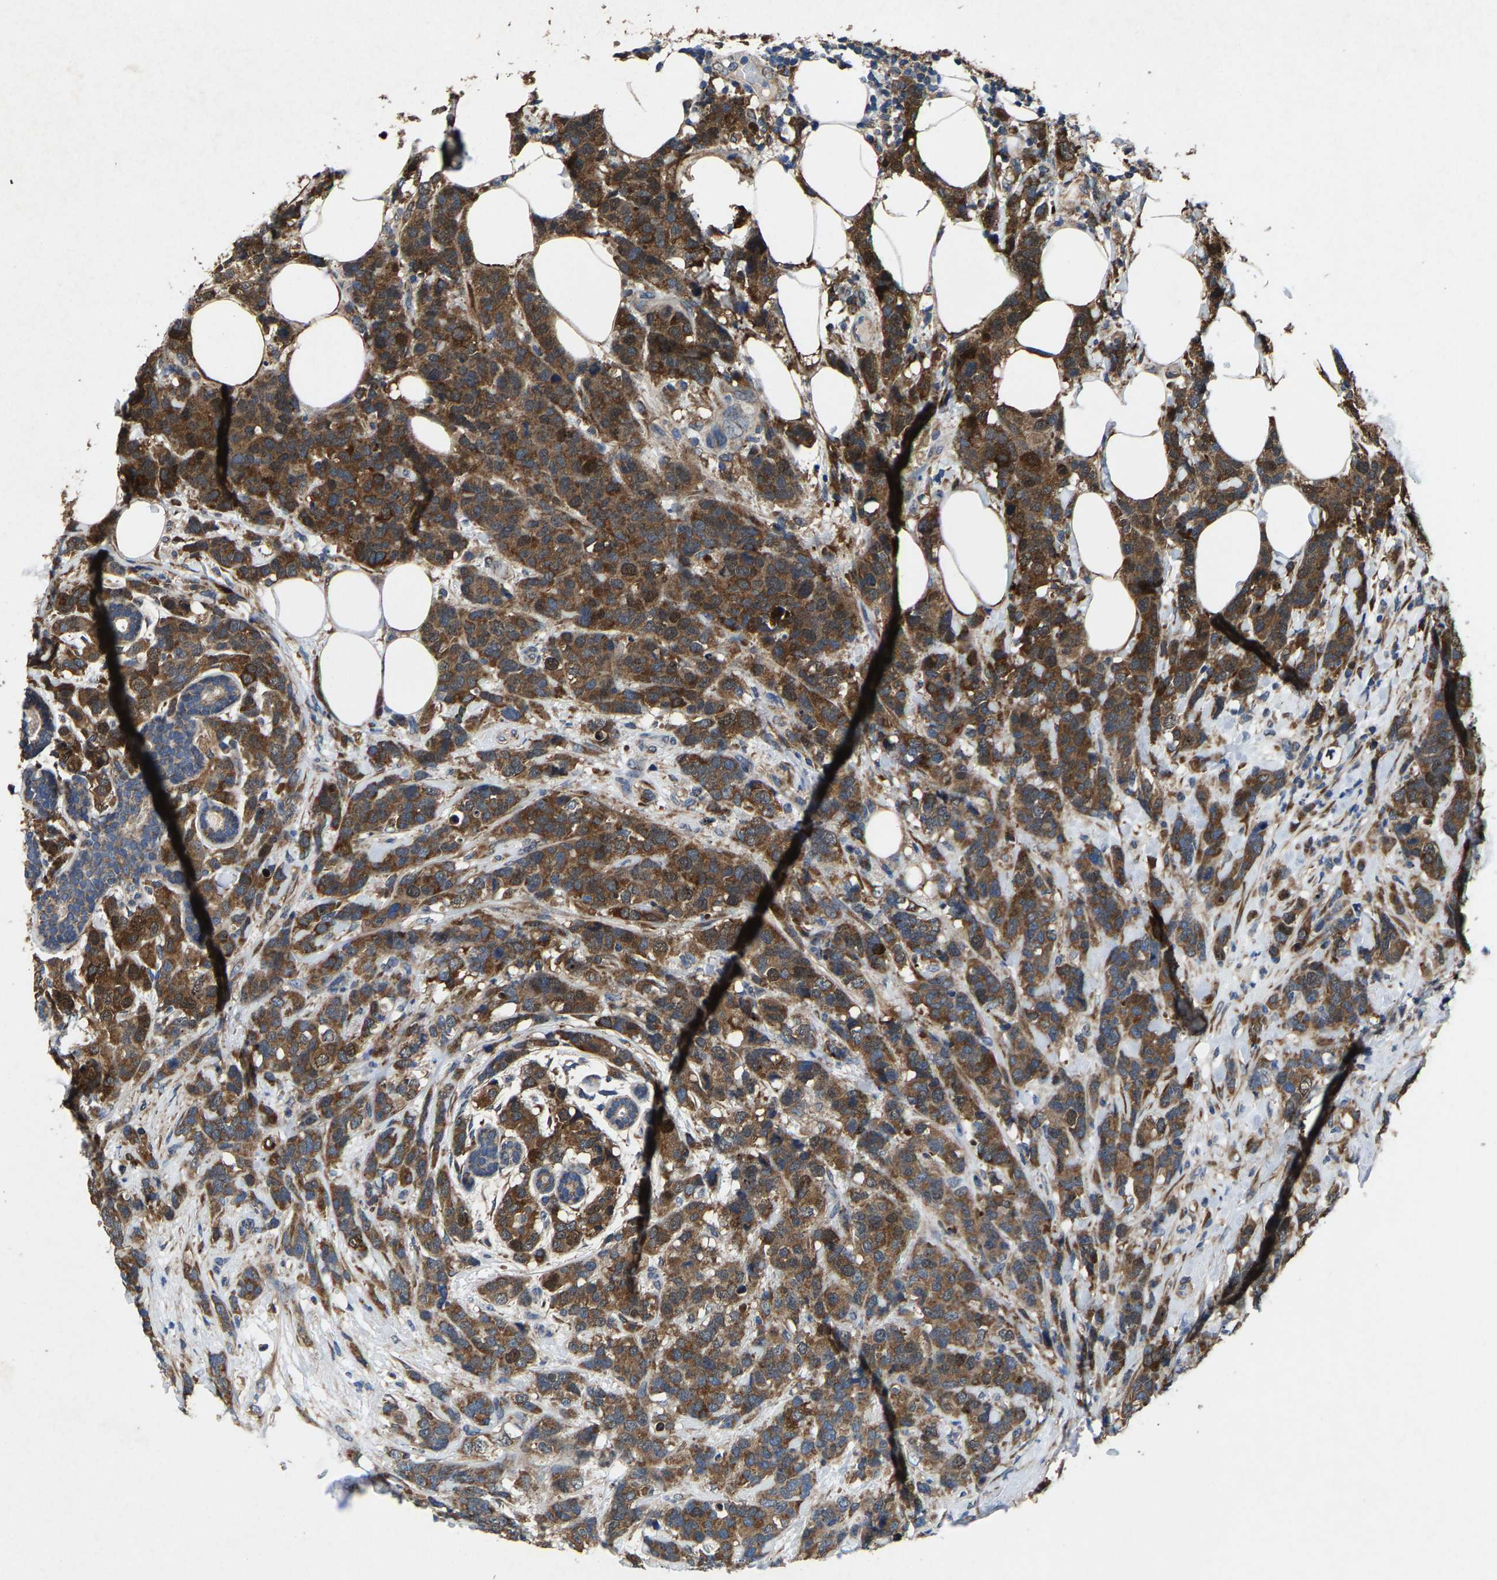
{"staining": {"intensity": "strong", "quantity": ">75%", "location": "cytoplasmic/membranous"}, "tissue": "breast cancer", "cell_type": "Tumor cells", "image_type": "cancer", "snomed": [{"axis": "morphology", "description": "Lobular carcinoma"}, {"axis": "topography", "description": "Breast"}], "caption": "Protein staining of lobular carcinoma (breast) tissue shows strong cytoplasmic/membranous expression in approximately >75% of tumor cells. The staining was performed using DAB (3,3'-diaminobenzidine), with brown indicating positive protein expression. Nuclei are stained blue with hematoxylin.", "gene": "PDP1", "patient": {"sex": "female", "age": 59}}